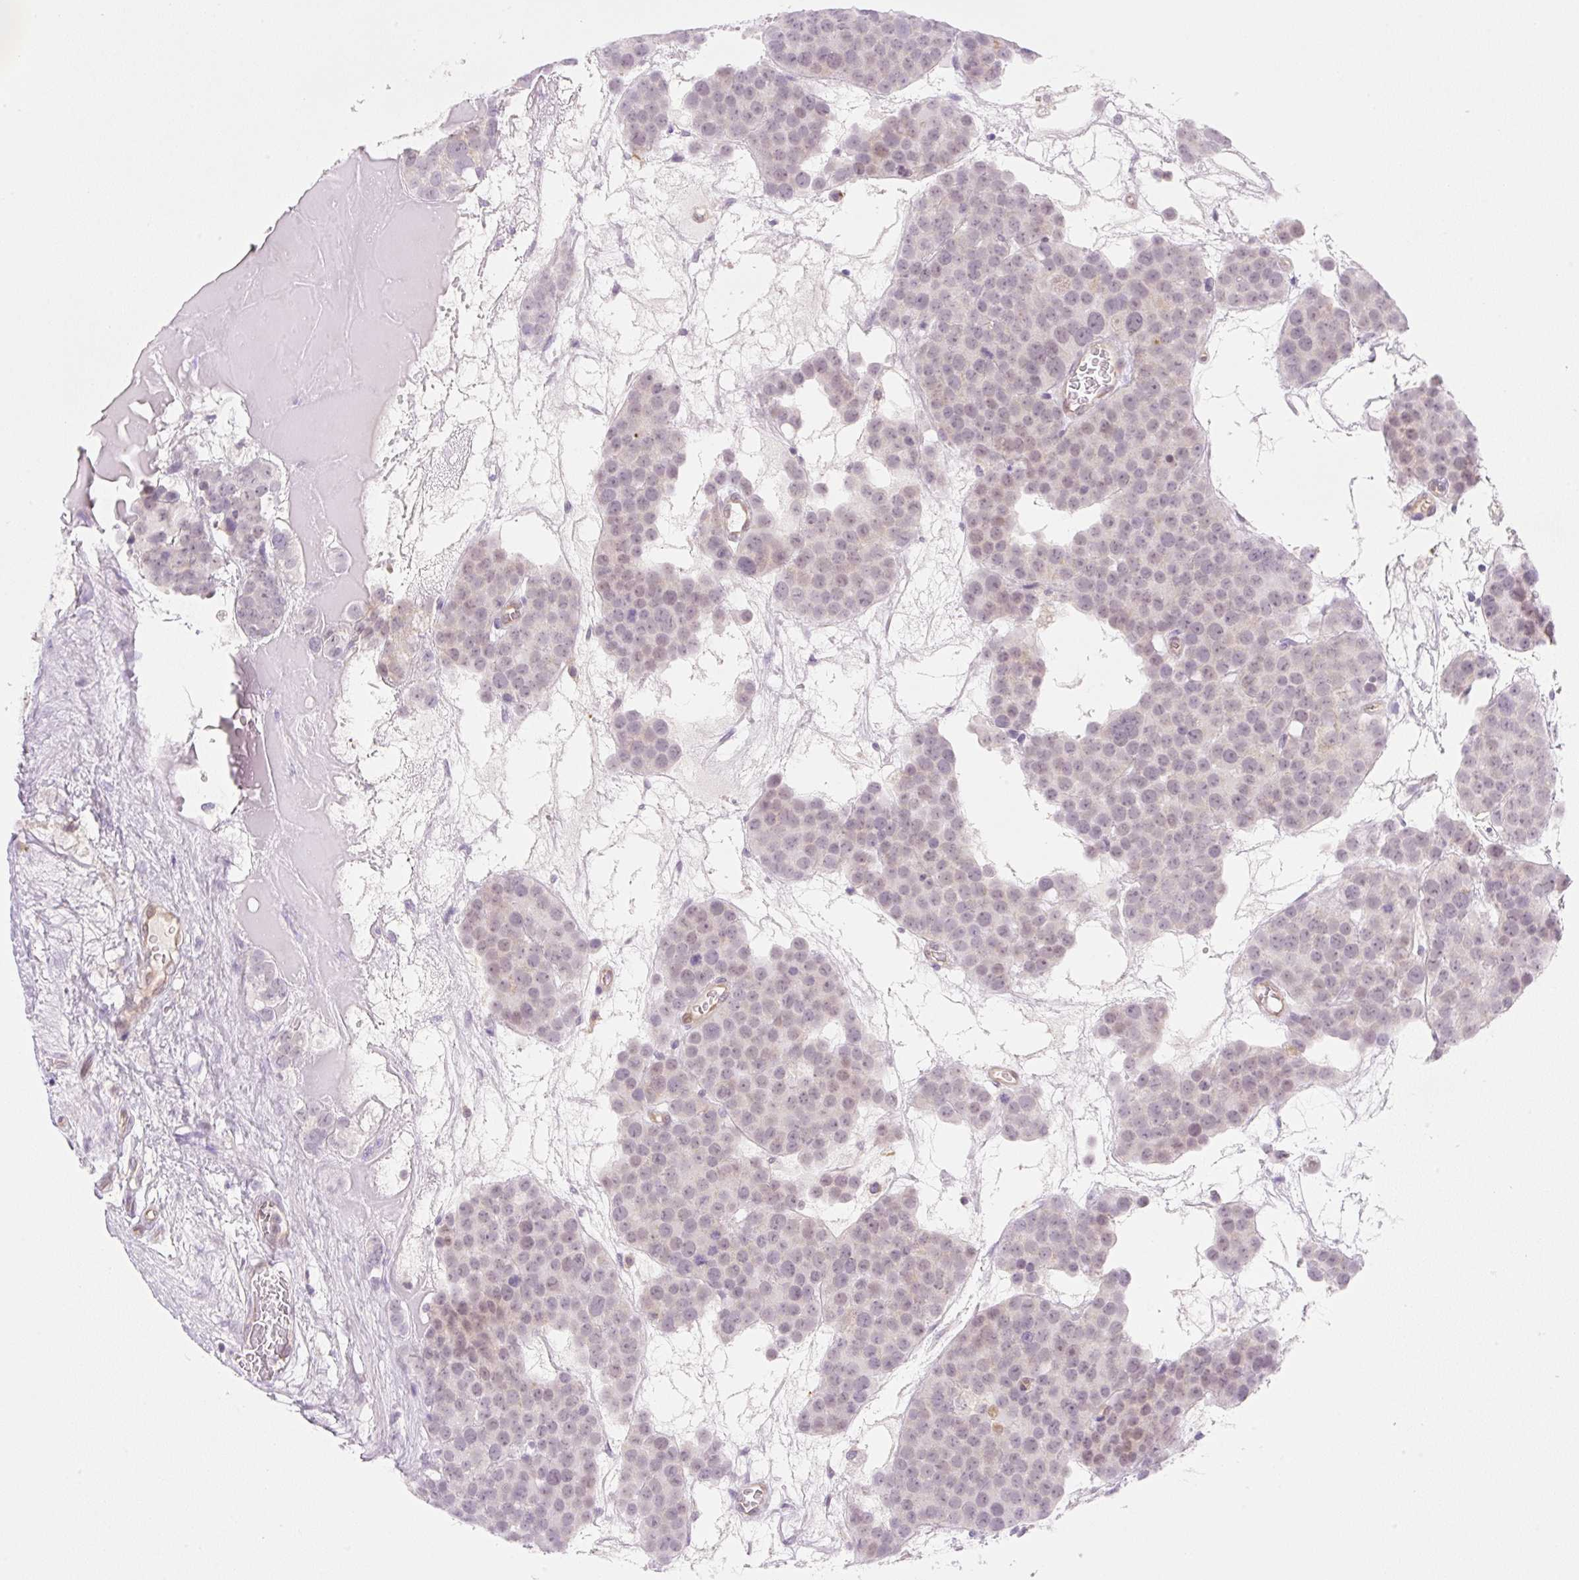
{"staining": {"intensity": "weak", "quantity": "<25%", "location": "nuclear"}, "tissue": "testis cancer", "cell_type": "Tumor cells", "image_type": "cancer", "snomed": [{"axis": "morphology", "description": "Seminoma, NOS"}, {"axis": "topography", "description": "Testis"}], "caption": "Immunohistochemistry of human seminoma (testis) reveals no staining in tumor cells. (Brightfield microscopy of DAB IHC at high magnification).", "gene": "OMA1", "patient": {"sex": "male", "age": 71}}